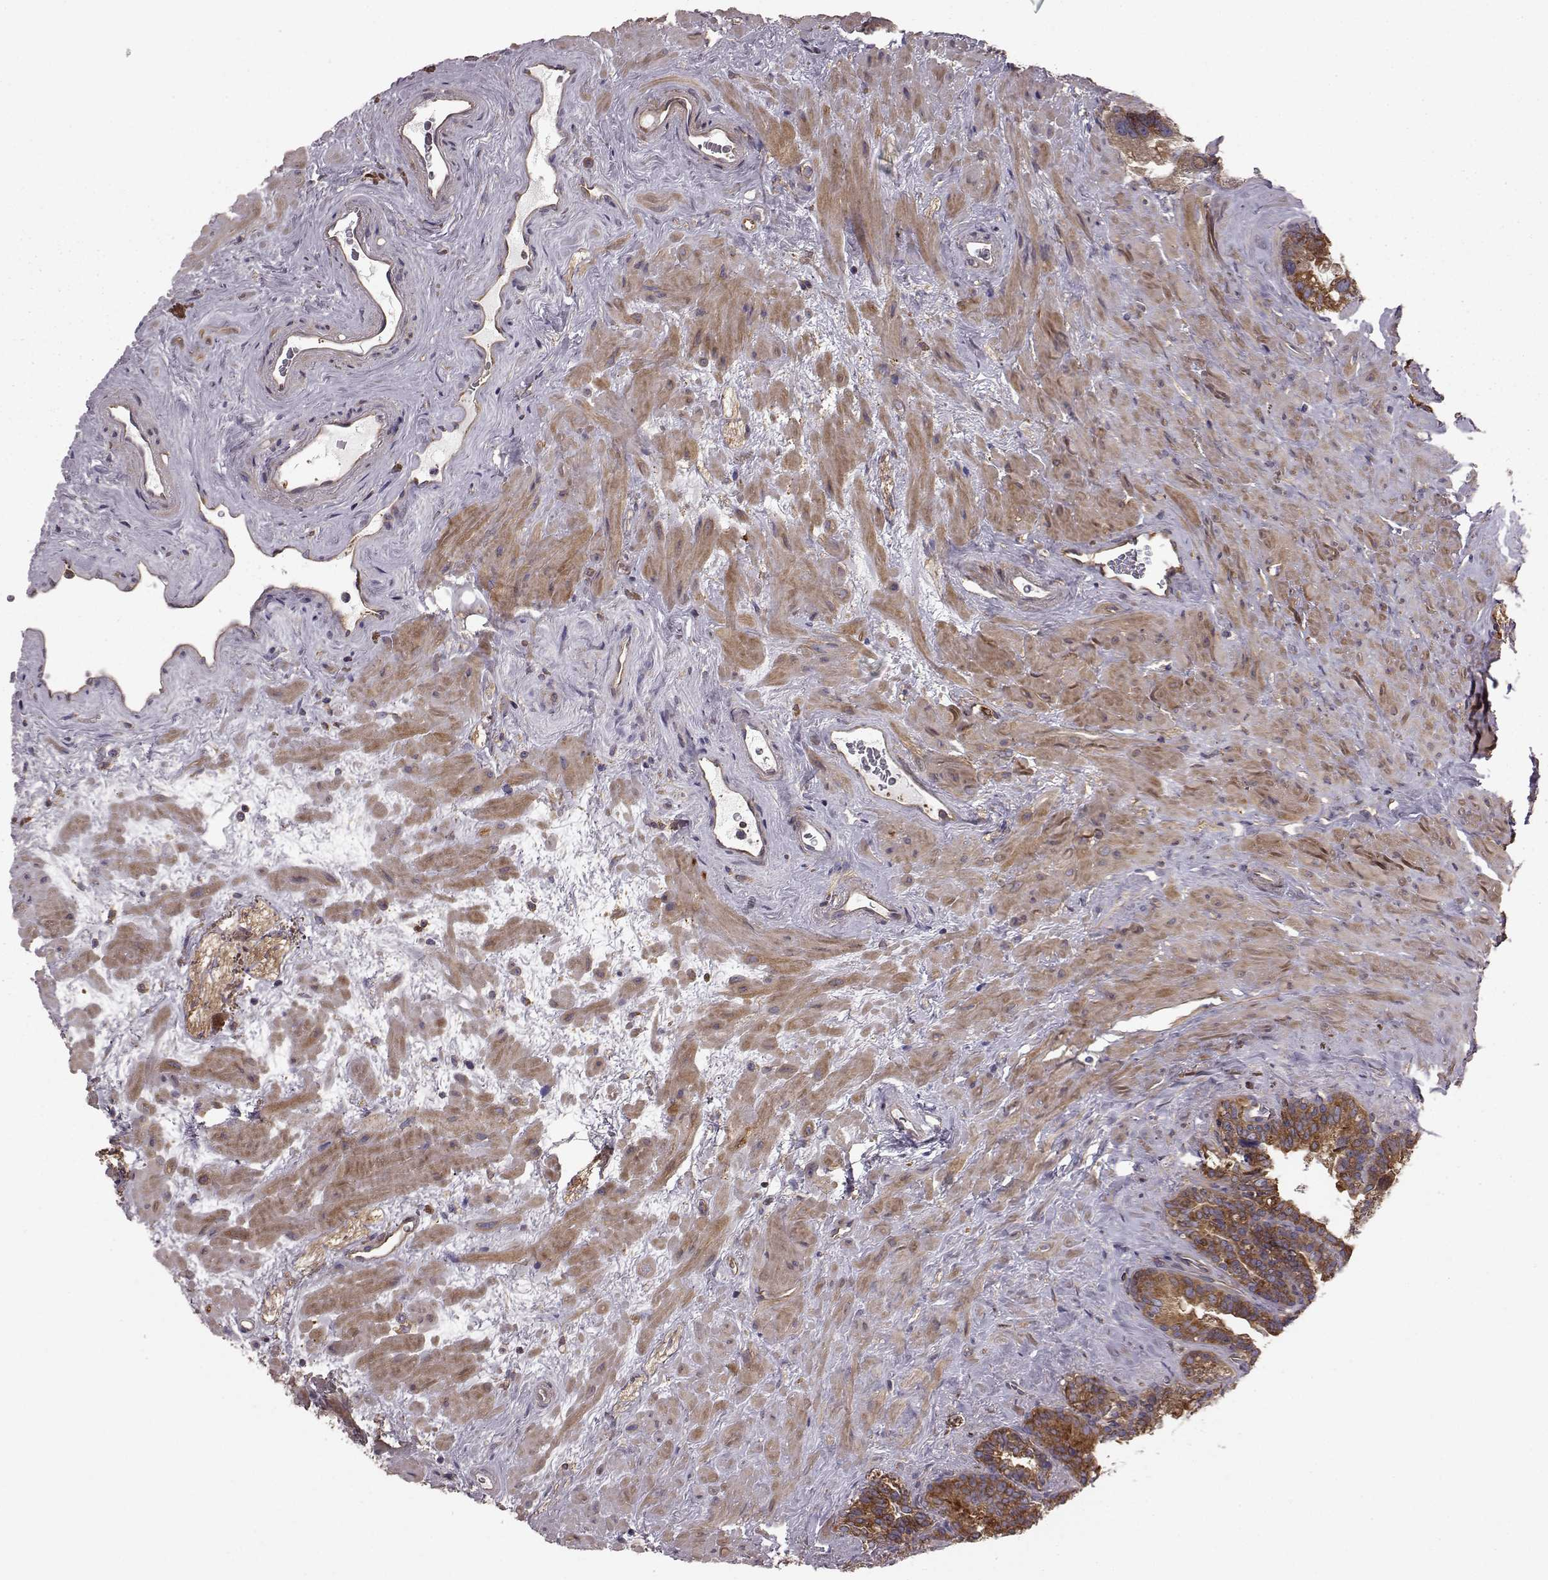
{"staining": {"intensity": "moderate", "quantity": ">75%", "location": "cytoplasmic/membranous"}, "tissue": "seminal vesicle", "cell_type": "Glandular cells", "image_type": "normal", "snomed": [{"axis": "morphology", "description": "Normal tissue, NOS"}, {"axis": "topography", "description": "Seminal veicle"}], "caption": "Human seminal vesicle stained with a protein marker shows moderate staining in glandular cells.", "gene": "RABGAP1", "patient": {"sex": "male", "age": 71}}